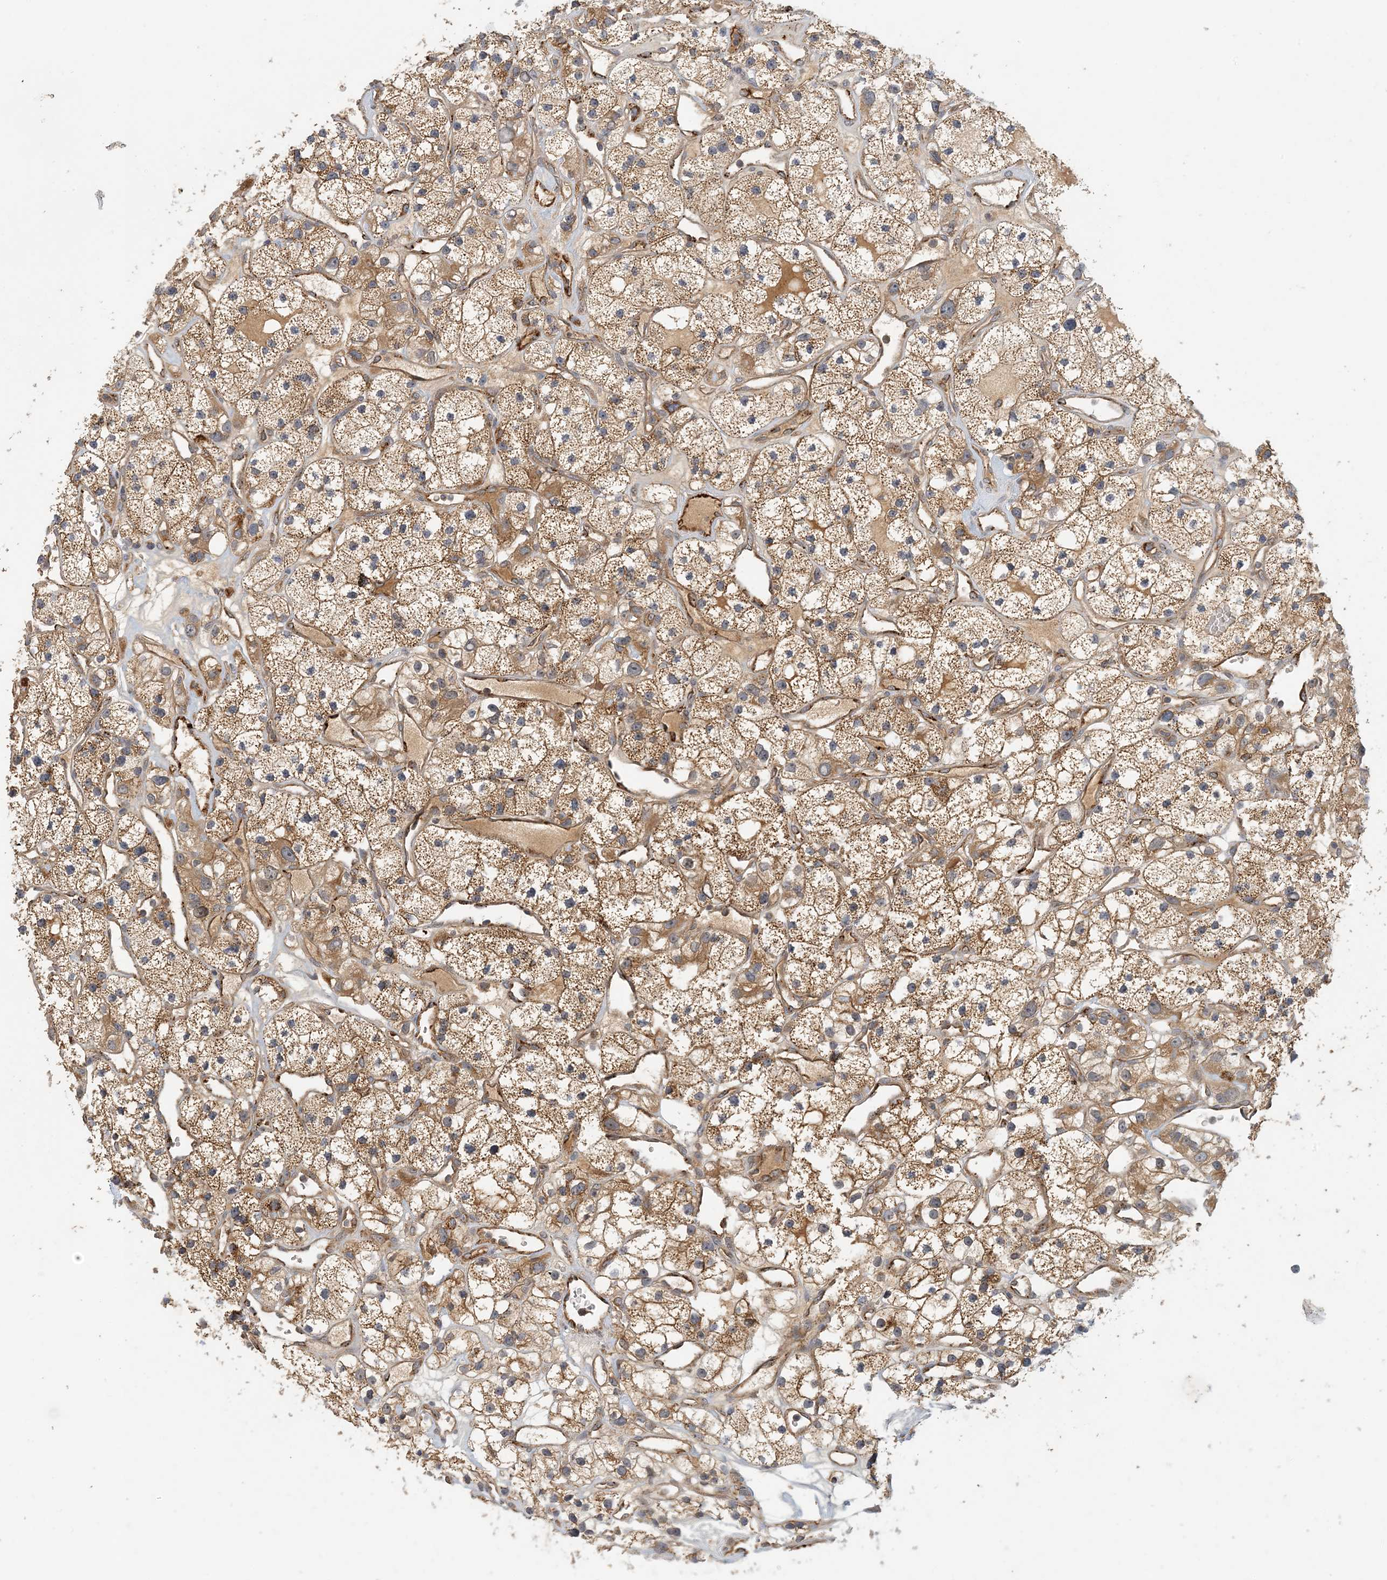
{"staining": {"intensity": "moderate", "quantity": ">75%", "location": "cytoplasmic/membranous"}, "tissue": "renal cancer", "cell_type": "Tumor cells", "image_type": "cancer", "snomed": [{"axis": "morphology", "description": "Adenocarcinoma, NOS"}, {"axis": "topography", "description": "Kidney"}], "caption": "A histopathology image of human renal cancer stained for a protein shows moderate cytoplasmic/membranous brown staining in tumor cells. Immunohistochemistry stains the protein of interest in brown and the nuclei are stained blue.", "gene": "ZBTB3", "patient": {"sex": "female", "age": 57}}